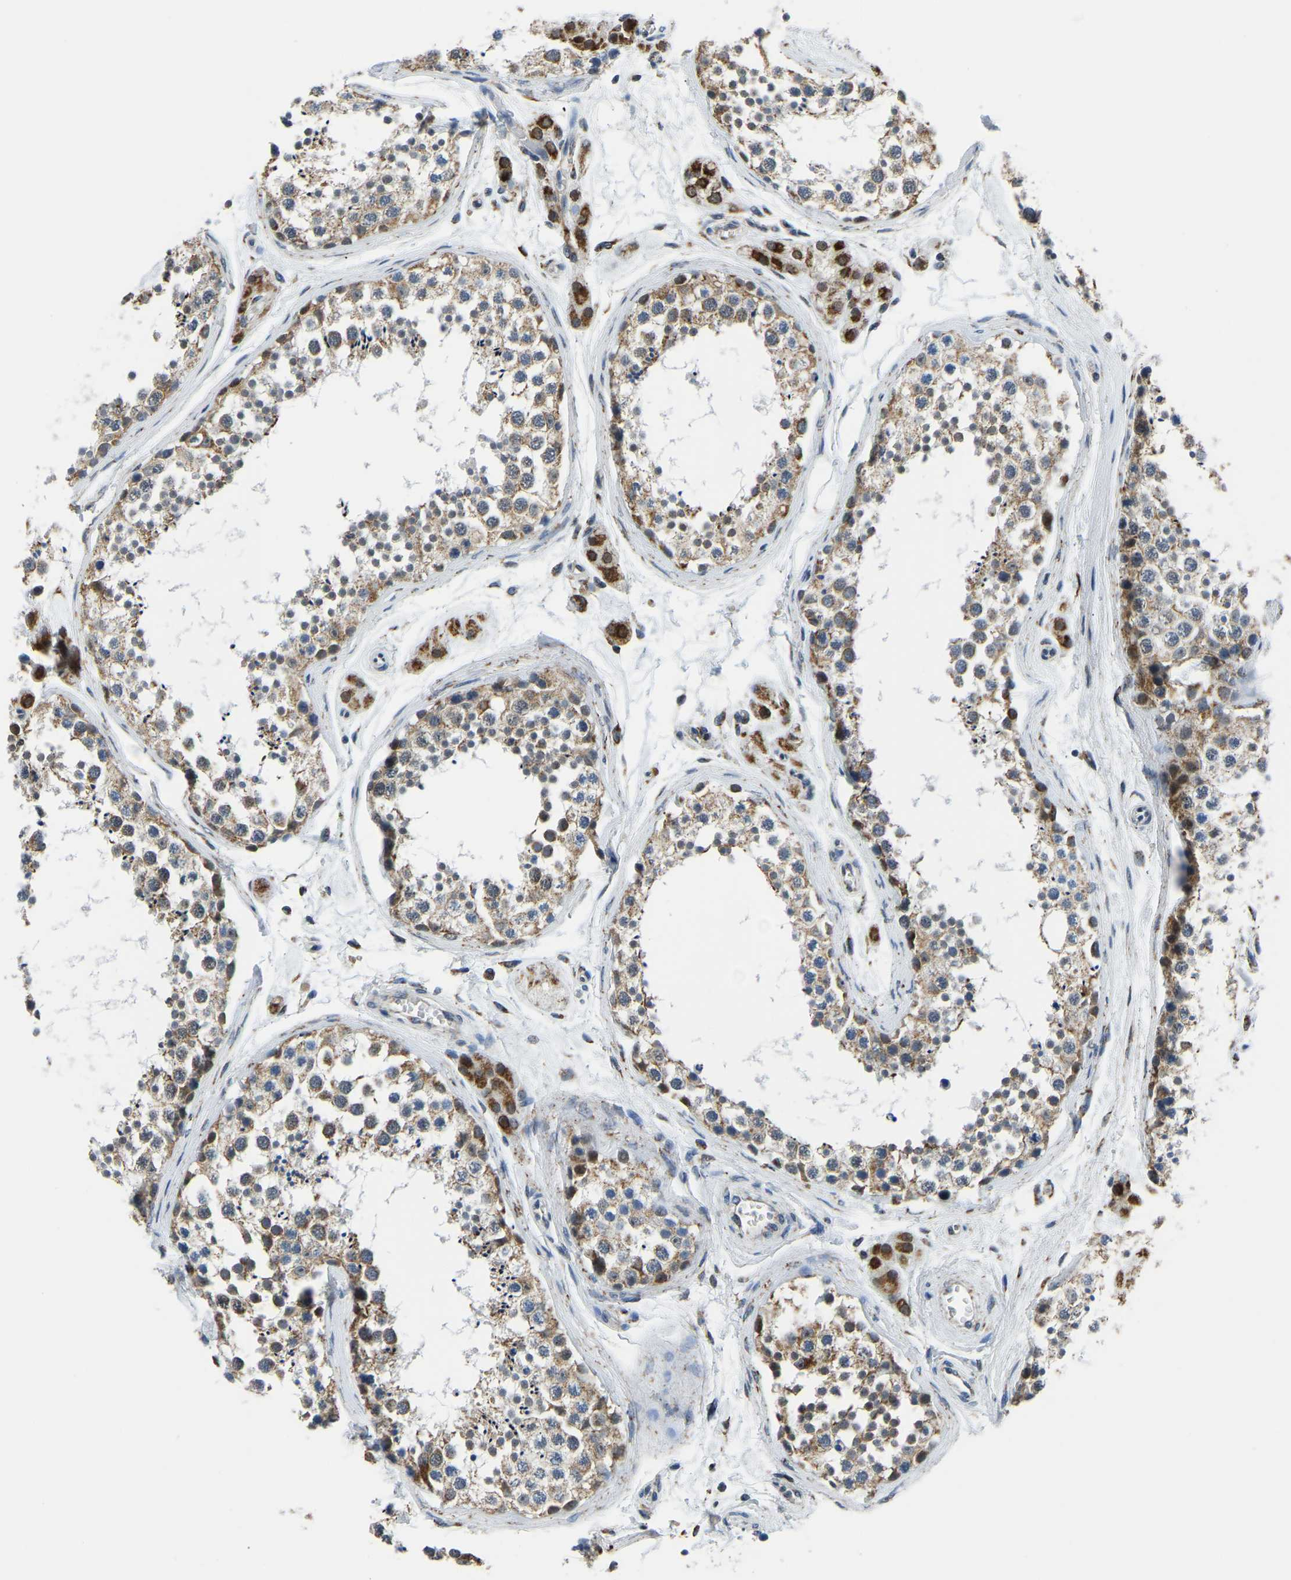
{"staining": {"intensity": "moderate", "quantity": ">75%", "location": "cytoplasmic/membranous"}, "tissue": "testis", "cell_type": "Cells in seminiferous ducts", "image_type": "normal", "snomed": [{"axis": "morphology", "description": "Normal tissue, NOS"}, {"axis": "topography", "description": "Testis"}], "caption": "This photomicrograph displays unremarkable testis stained with IHC to label a protein in brown. The cytoplasmic/membranous of cells in seminiferous ducts show moderate positivity for the protein. Nuclei are counter-stained blue.", "gene": "BNIP3L", "patient": {"sex": "male", "age": 56}}